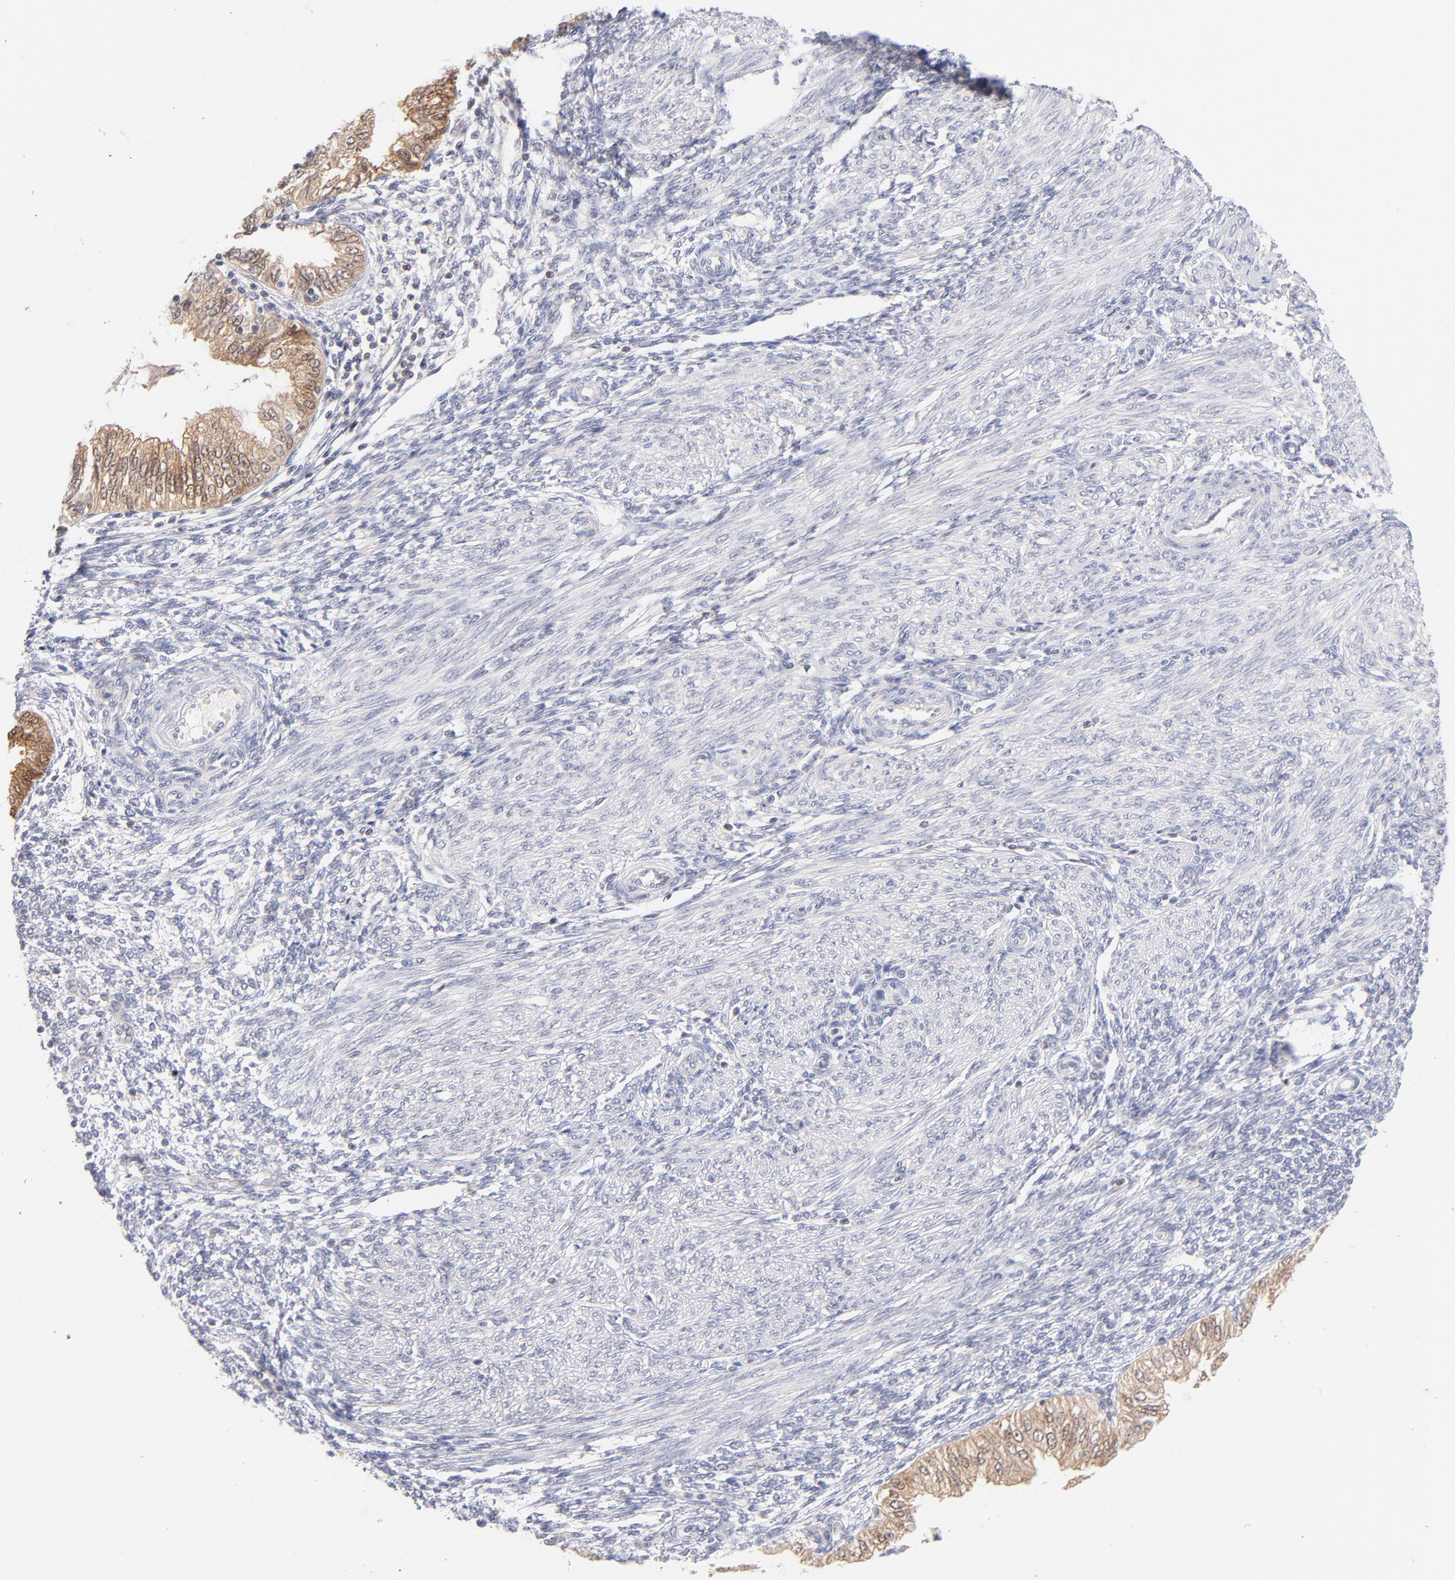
{"staining": {"intensity": "weak", "quantity": ">75%", "location": "cytoplasmic/membranous"}, "tissue": "endometrial cancer", "cell_type": "Tumor cells", "image_type": "cancer", "snomed": [{"axis": "morphology", "description": "Adenocarcinoma, NOS"}, {"axis": "topography", "description": "Endometrium"}], "caption": "Protein expression analysis of human endometrial cancer reveals weak cytoplasmic/membranous positivity in about >75% of tumor cells.", "gene": "CASP6", "patient": {"sex": "female", "age": 51}}